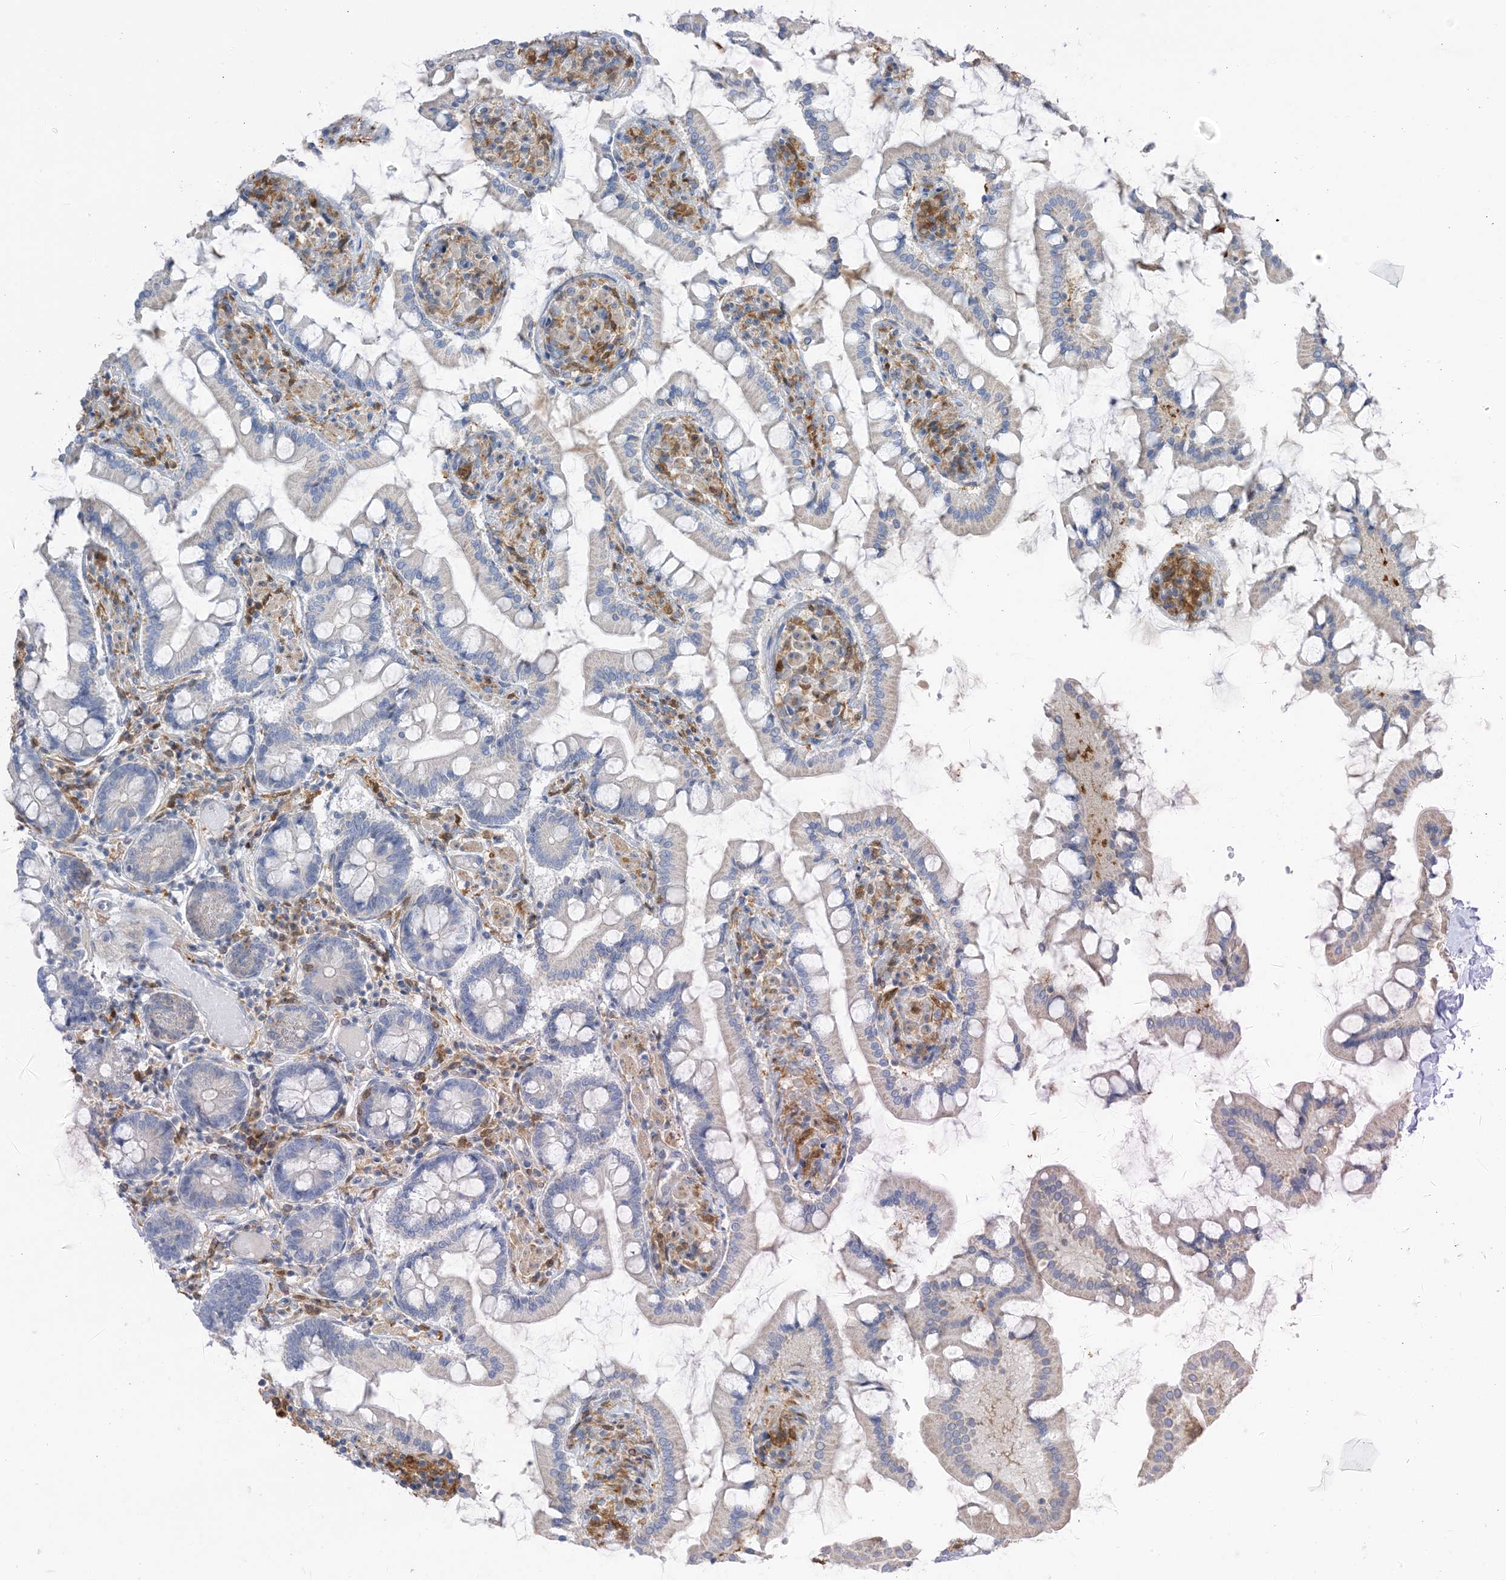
{"staining": {"intensity": "negative", "quantity": "none", "location": "none"}, "tissue": "small intestine", "cell_type": "Glandular cells", "image_type": "normal", "snomed": [{"axis": "morphology", "description": "Normal tissue, NOS"}, {"axis": "topography", "description": "Small intestine"}], "caption": "Glandular cells are negative for protein expression in unremarkable human small intestine.", "gene": "NAGK", "patient": {"sex": "male", "age": 41}}